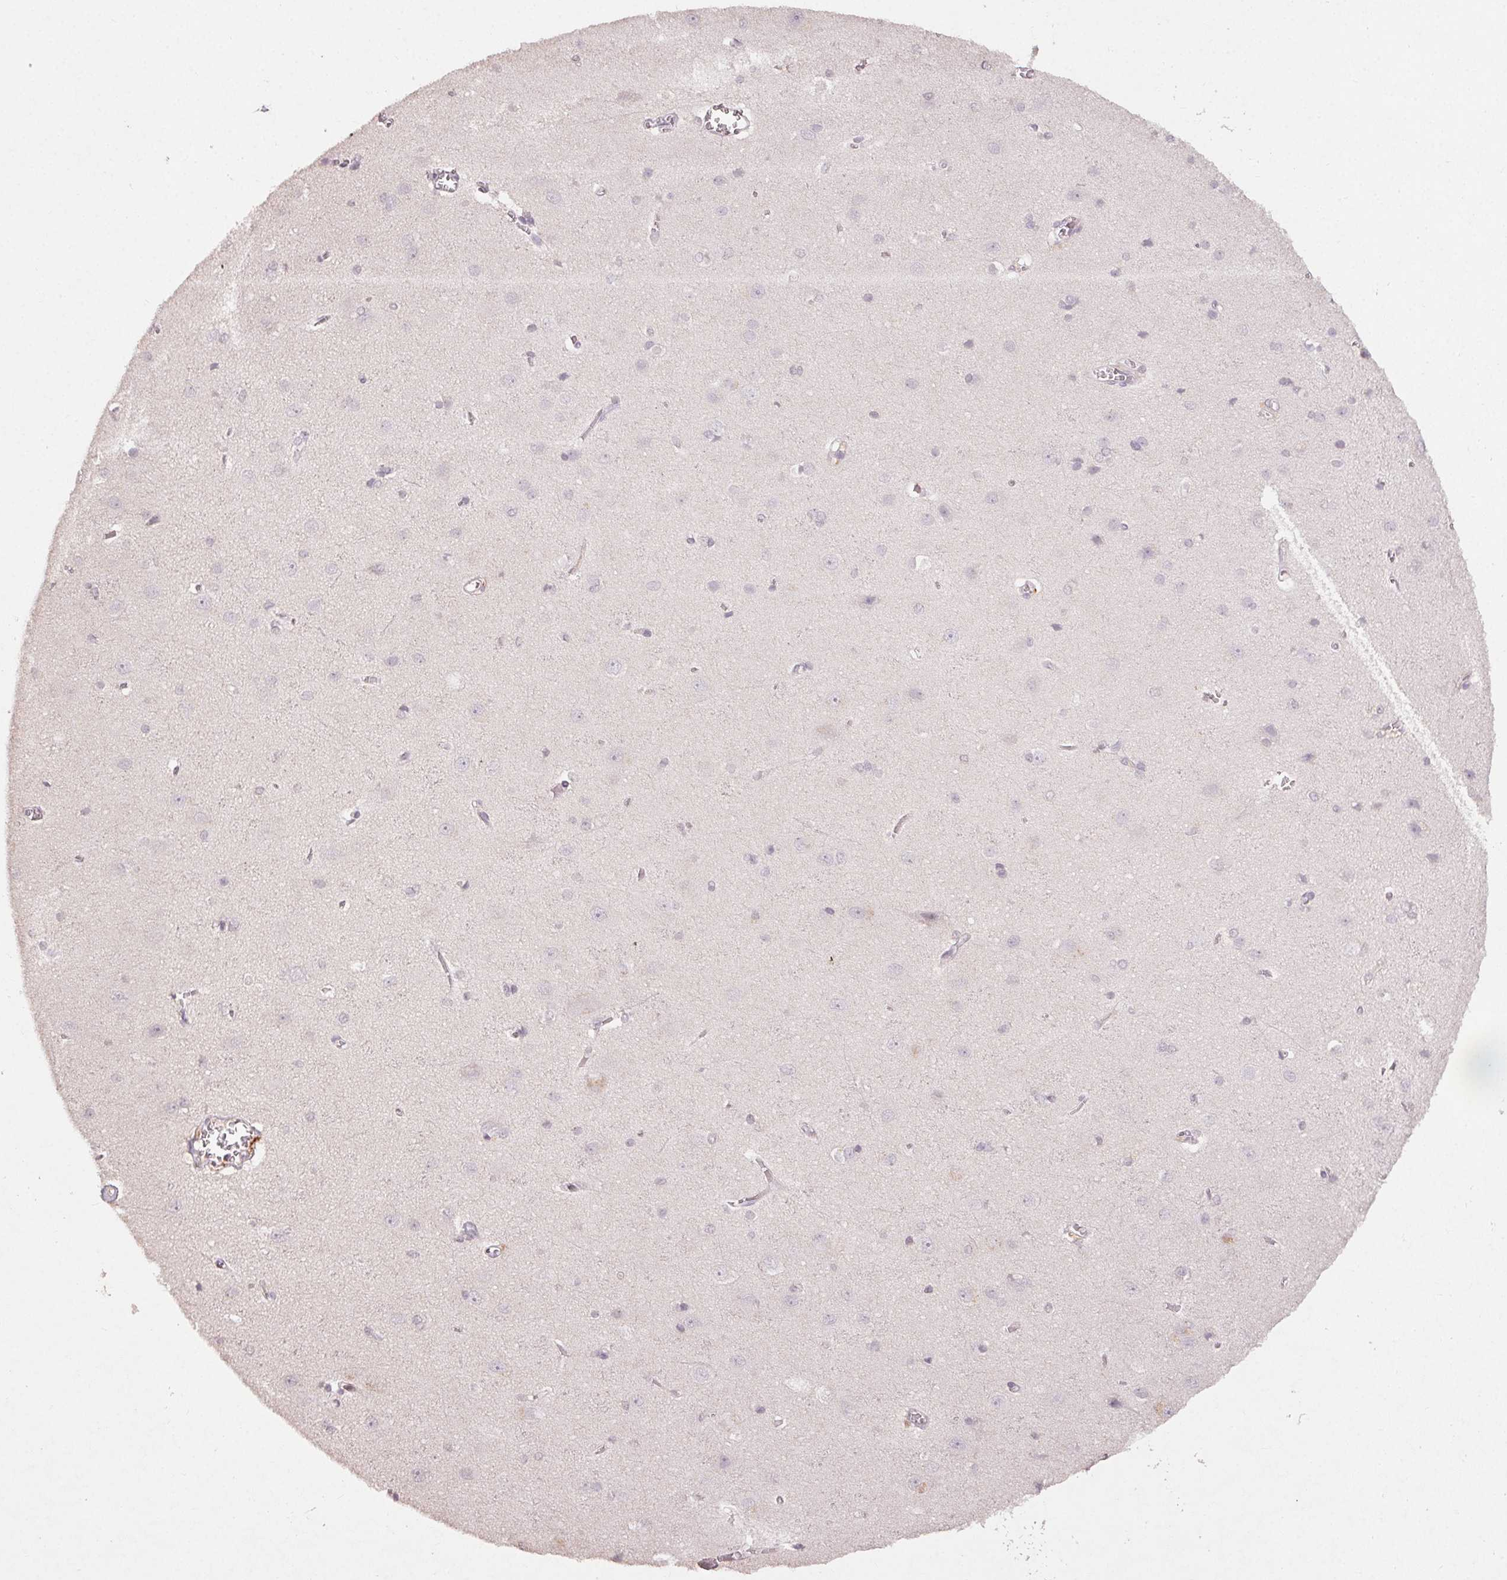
{"staining": {"intensity": "moderate", "quantity": "<25%", "location": "cytoplasmic/membranous"}, "tissue": "cerebral cortex", "cell_type": "Endothelial cells", "image_type": "normal", "snomed": [{"axis": "morphology", "description": "Normal tissue, NOS"}, {"axis": "topography", "description": "Cerebral cortex"}], "caption": "High-power microscopy captured an IHC histopathology image of benign cerebral cortex, revealing moderate cytoplasmic/membranous staining in about <25% of endothelial cells.", "gene": "ENSG00000255641", "patient": {"sex": "male", "age": 37}}